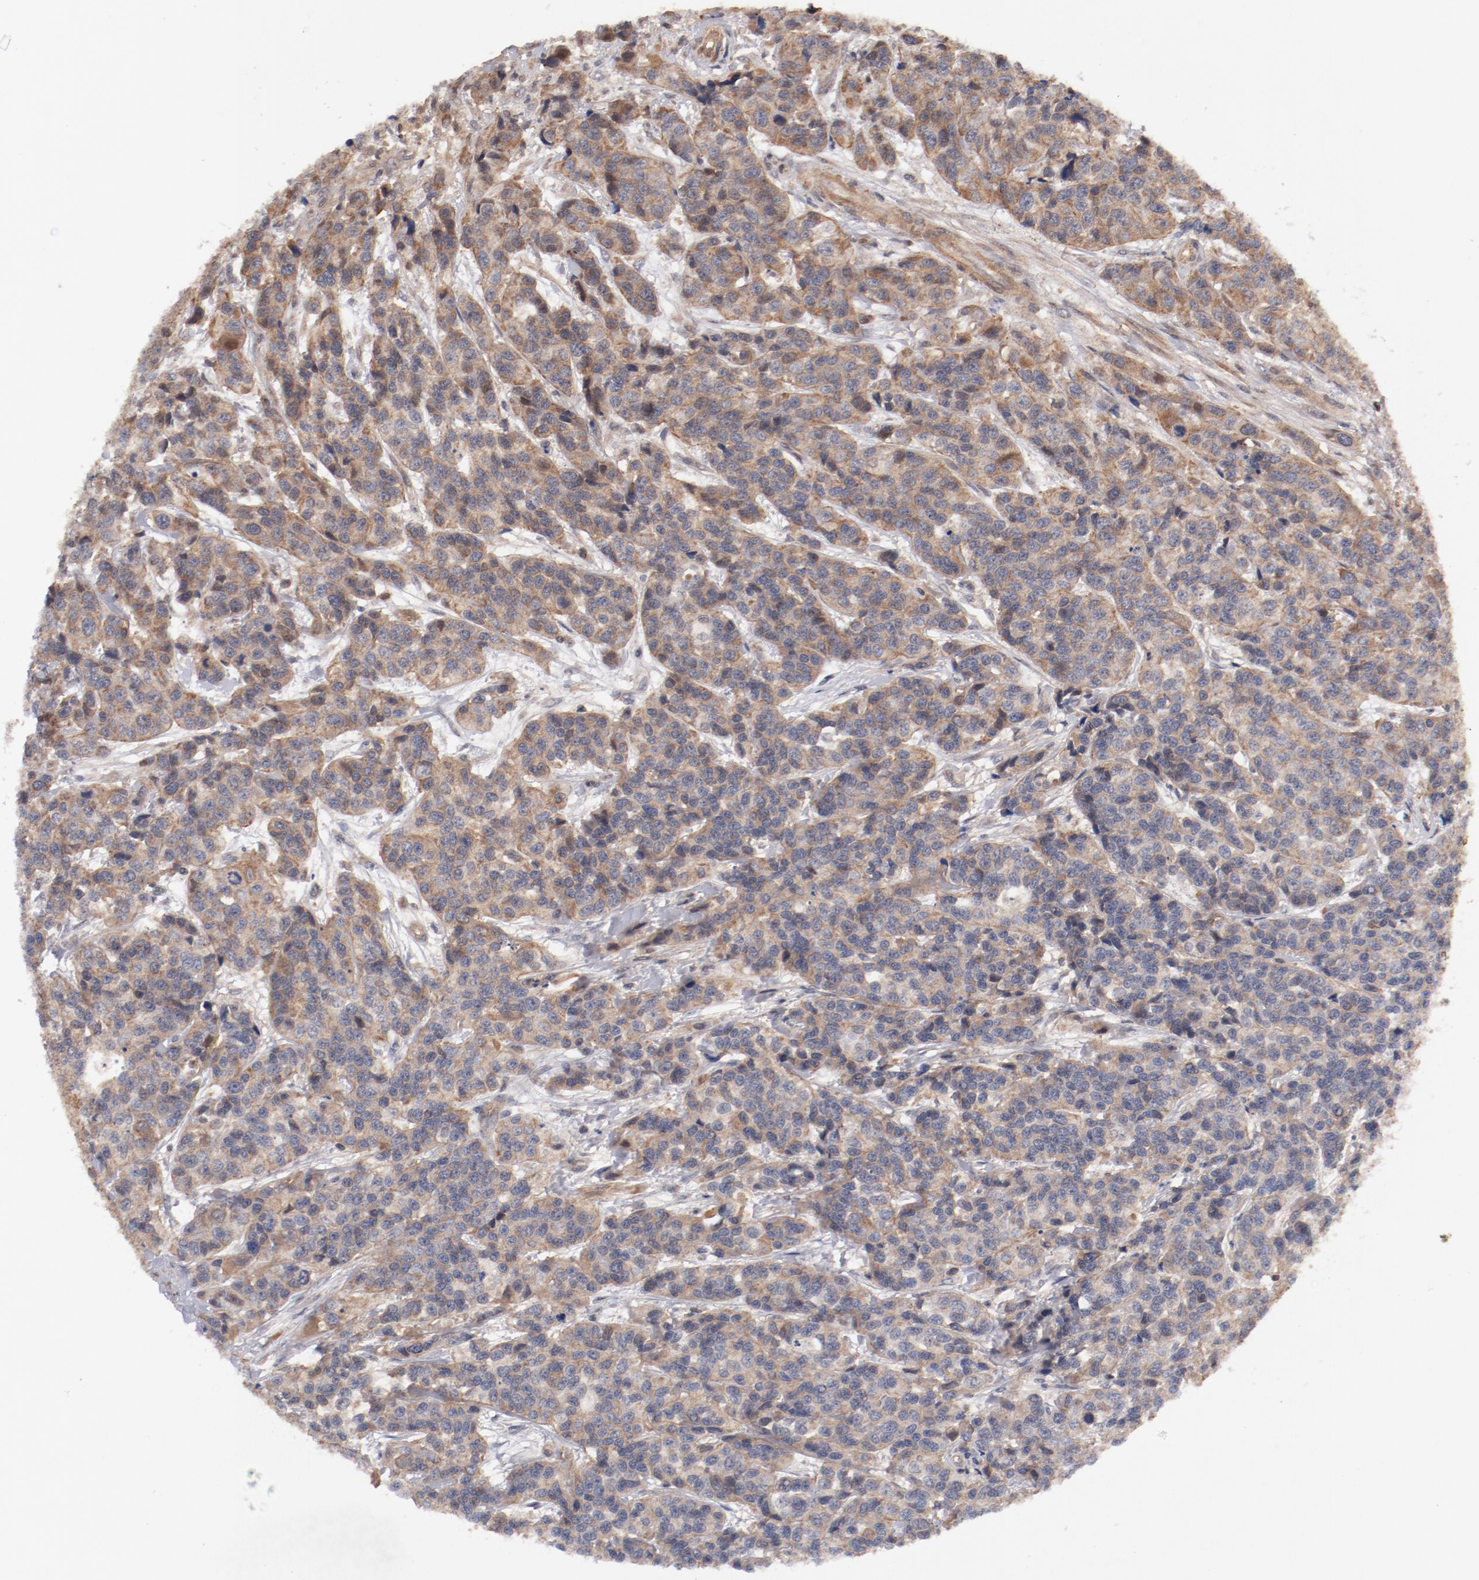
{"staining": {"intensity": "moderate", "quantity": ">75%", "location": "cytoplasmic/membranous"}, "tissue": "urothelial cancer", "cell_type": "Tumor cells", "image_type": "cancer", "snomed": [{"axis": "morphology", "description": "Urothelial carcinoma, High grade"}, {"axis": "topography", "description": "Urinary bladder"}], "caption": "Tumor cells exhibit moderate cytoplasmic/membranous staining in approximately >75% of cells in urothelial carcinoma (high-grade).", "gene": "GUF1", "patient": {"sex": "female", "age": 81}}